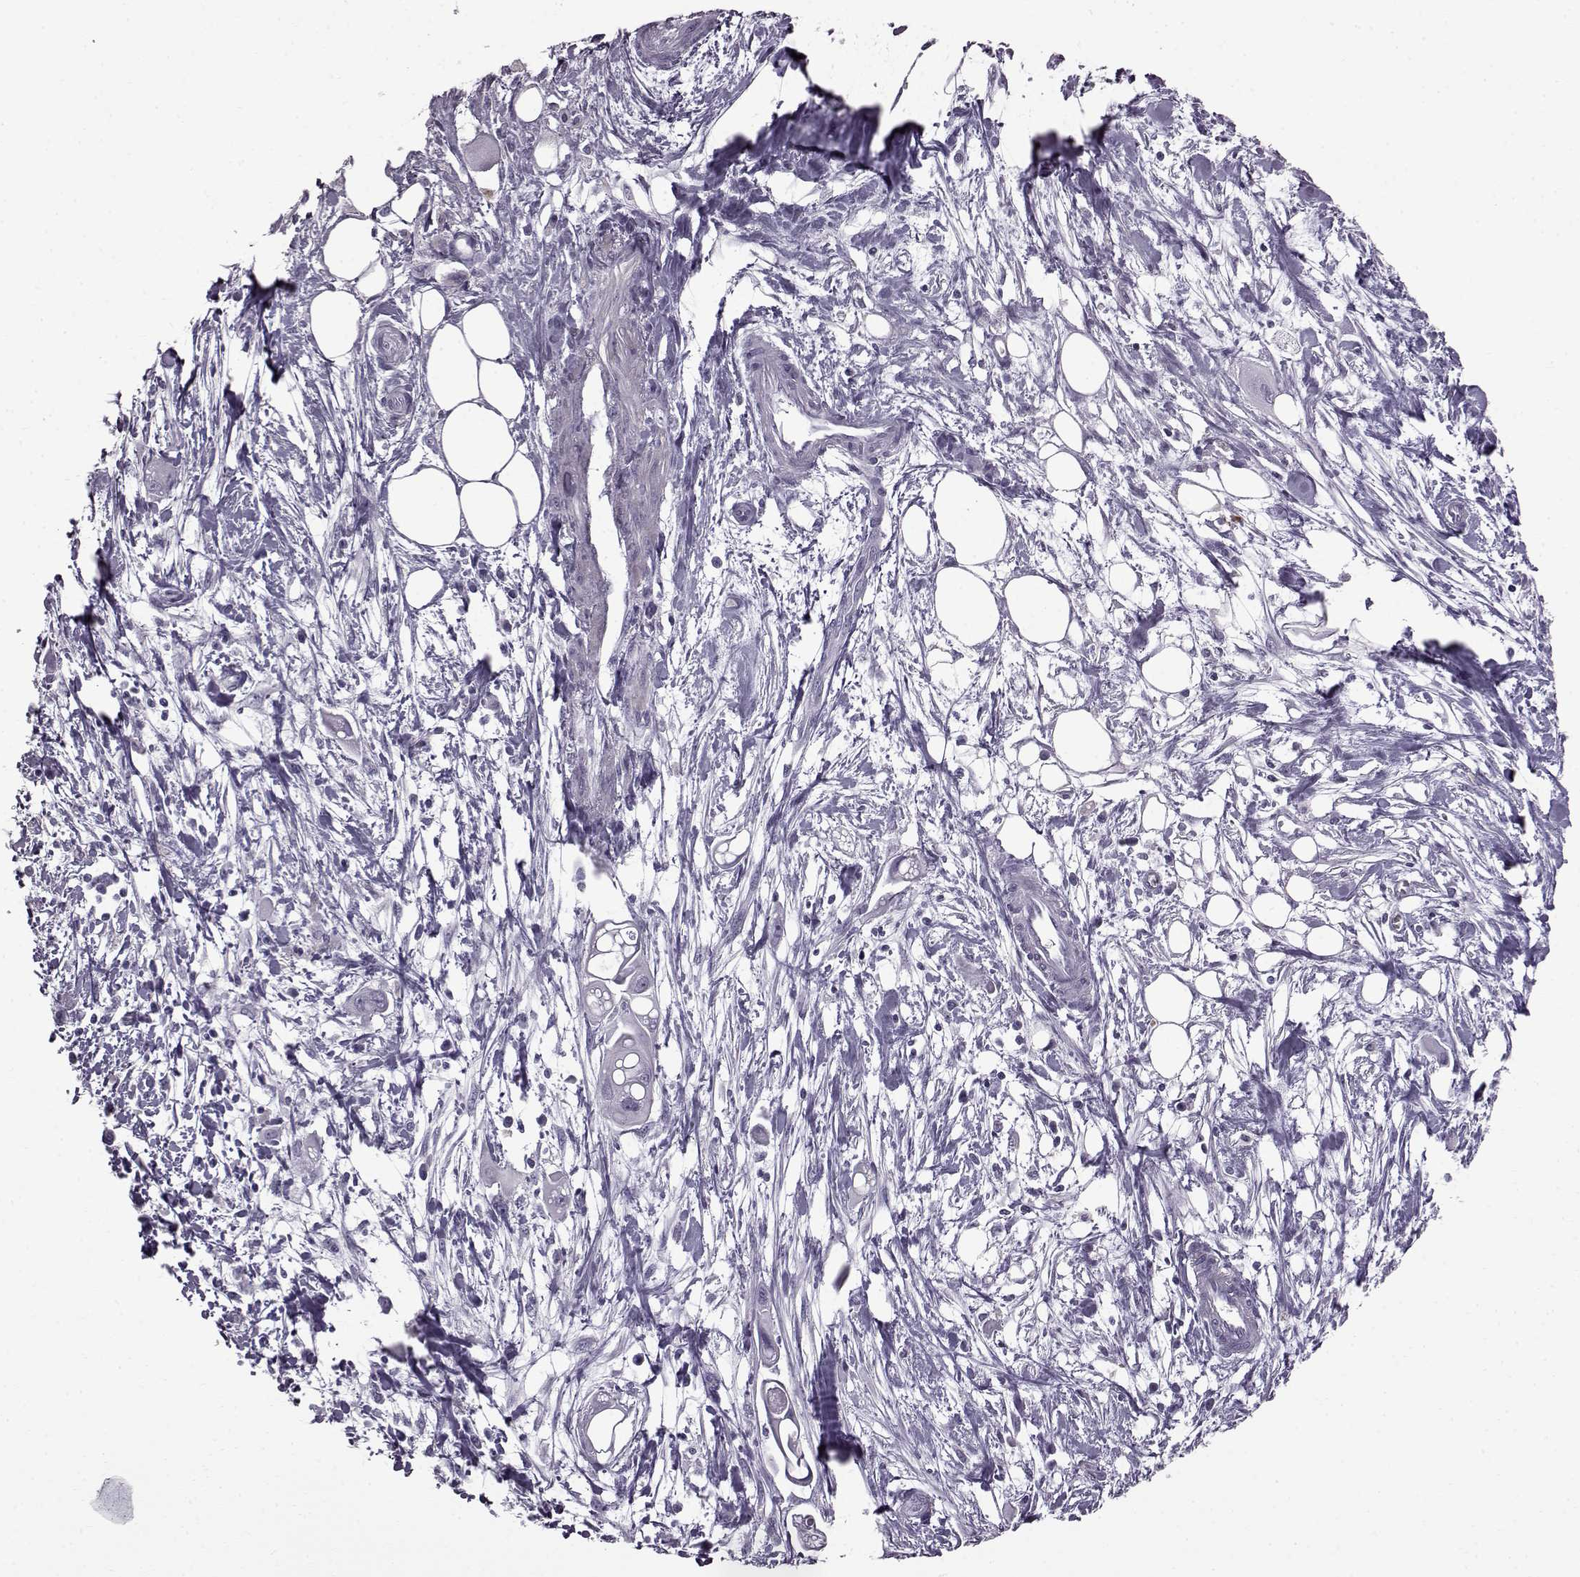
{"staining": {"intensity": "negative", "quantity": "none", "location": "none"}, "tissue": "pancreatic cancer", "cell_type": "Tumor cells", "image_type": "cancer", "snomed": [{"axis": "morphology", "description": "Adenocarcinoma, NOS"}, {"axis": "topography", "description": "Pancreas"}], "caption": "IHC photomicrograph of pancreatic cancer (adenocarcinoma) stained for a protein (brown), which exhibits no expression in tumor cells.", "gene": "SLC28A2", "patient": {"sex": "male", "age": 50}}